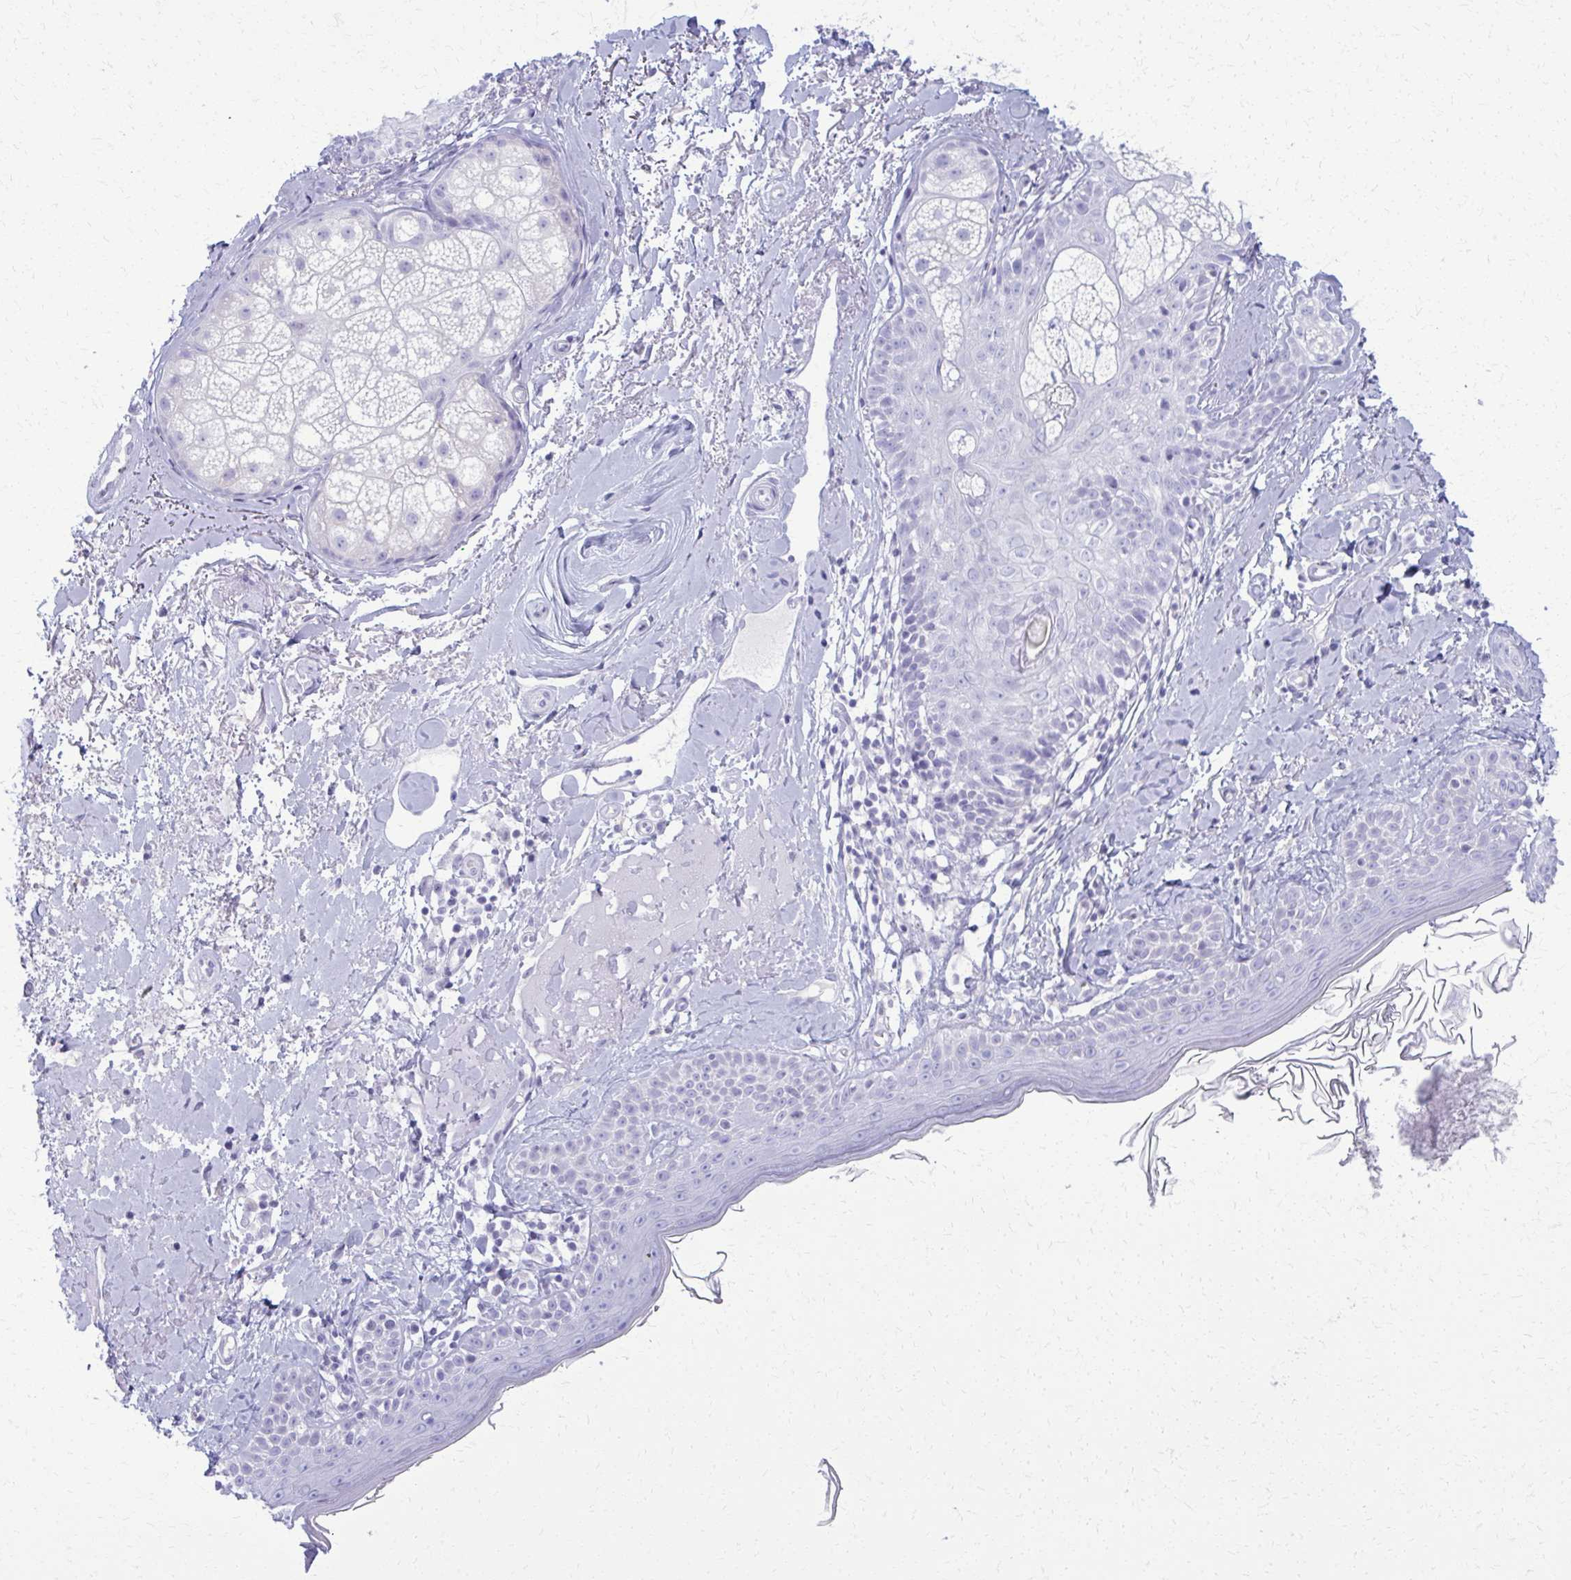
{"staining": {"intensity": "negative", "quantity": "none", "location": "none"}, "tissue": "skin", "cell_type": "Fibroblasts", "image_type": "normal", "snomed": [{"axis": "morphology", "description": "Normal tissue, NOS"}, {"axis": "topography", "description": "Skin"}], "caption": "A micrograph of skin stained for a protein shows no brown staining in fibroblasts. Brightfield microscopy of IHC stained with DAB (brown) and hematoxylin (blue), captured at high magnification.", "gene": "ACSM2A", "patient": {"sex": "male", "age": 73}}